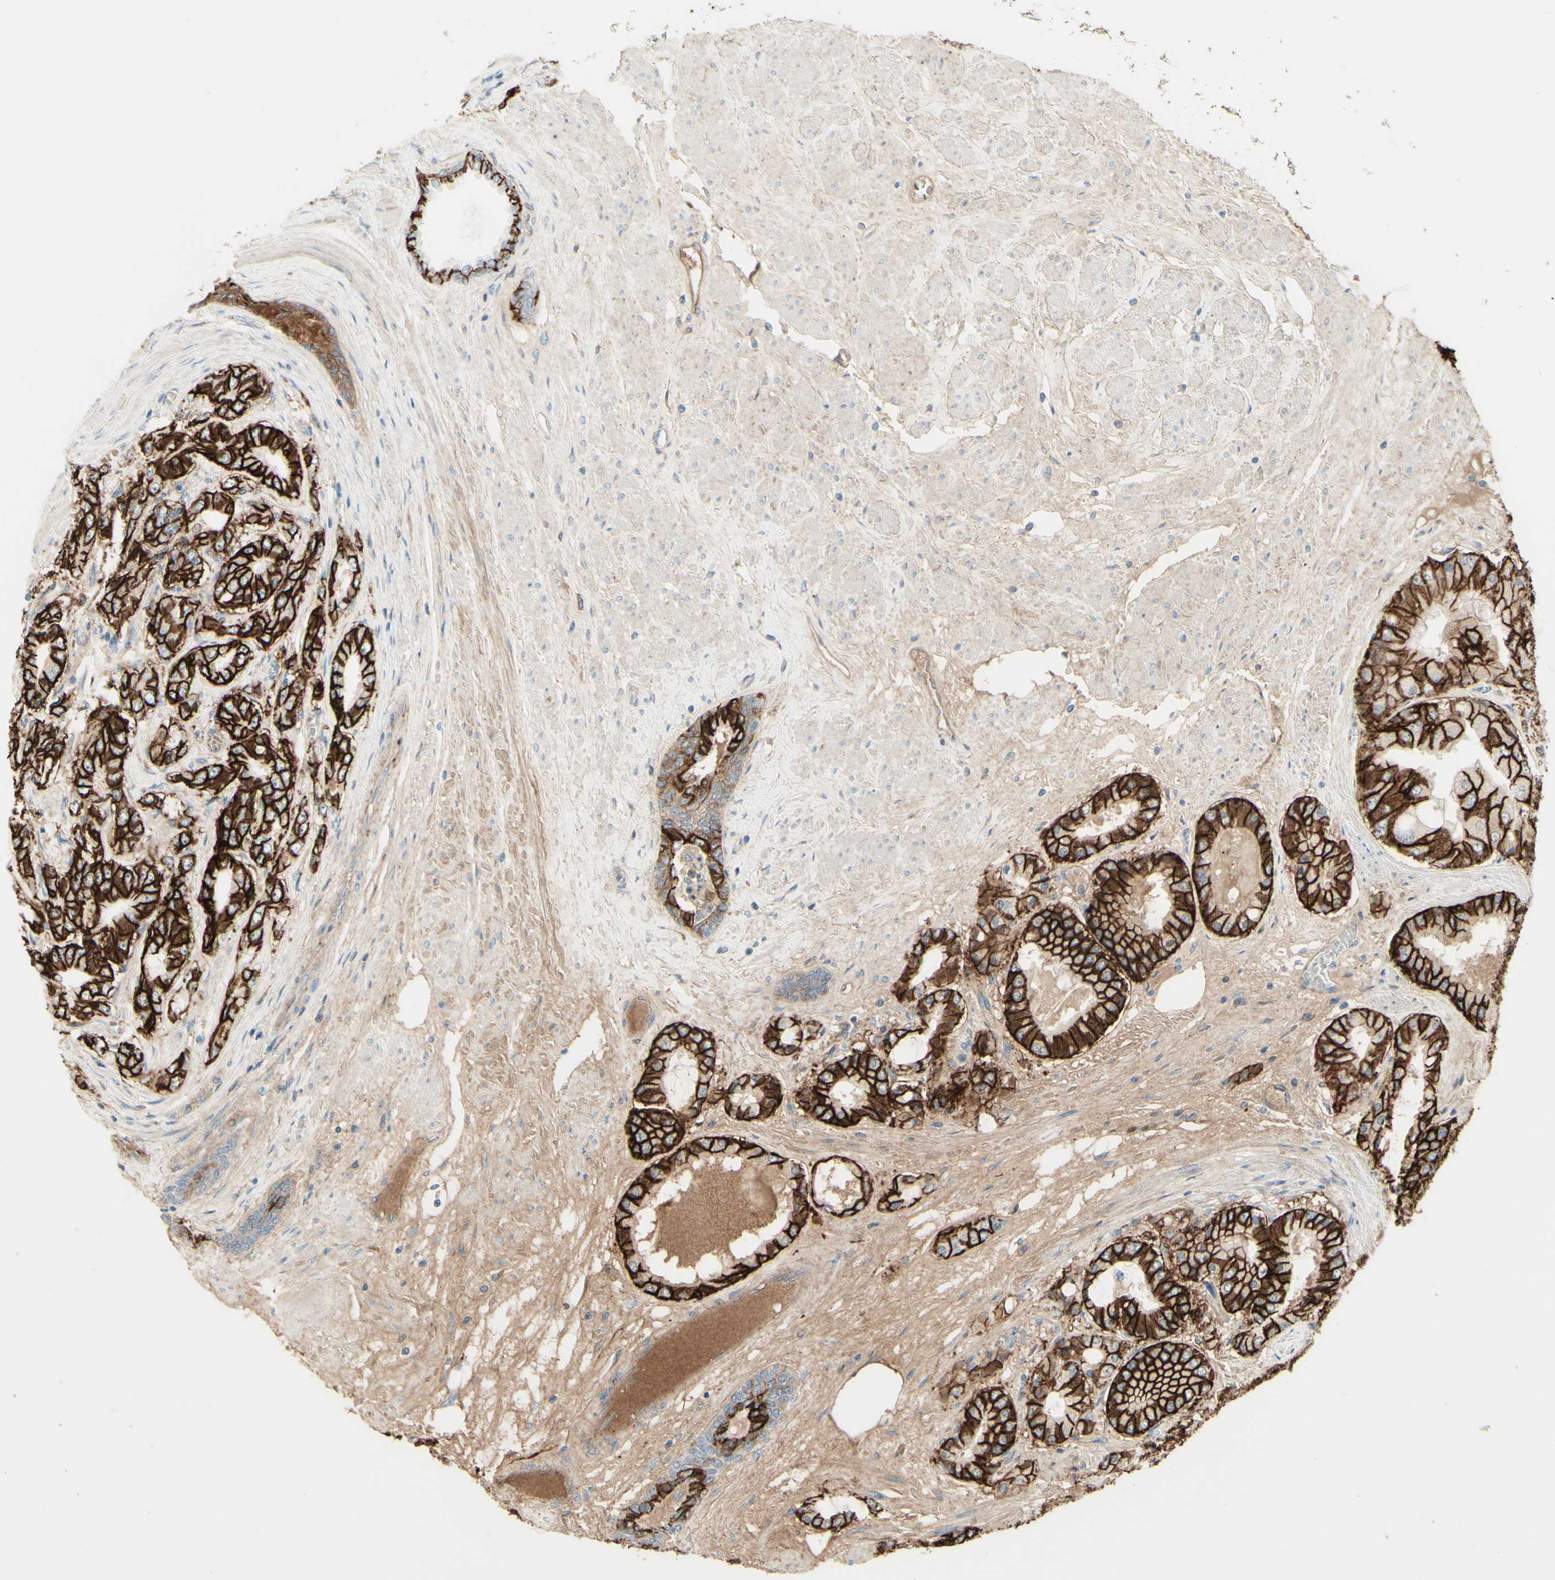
{"staining": {"intensity": "strong", "quantity": ">75%", "location": "cytoplasmic/membranous"}, "tissue": "prostate cancer", "cell_type": "Tumor cells", "image_type": "cancer", "snomed": [{"axis": "morphology", "description": "Adenocarcinoma, High grade"}, {"axis": "topography", "description": "Prostate"}], "caption": "Prostate cancer (adenocarcinoma (high-grade)) tissue displays strong cytoplasmic/membranous expression in about >75% of tumor cells", "gene": "ALCAM", "patient": {"sex": "male", "age": 59}}